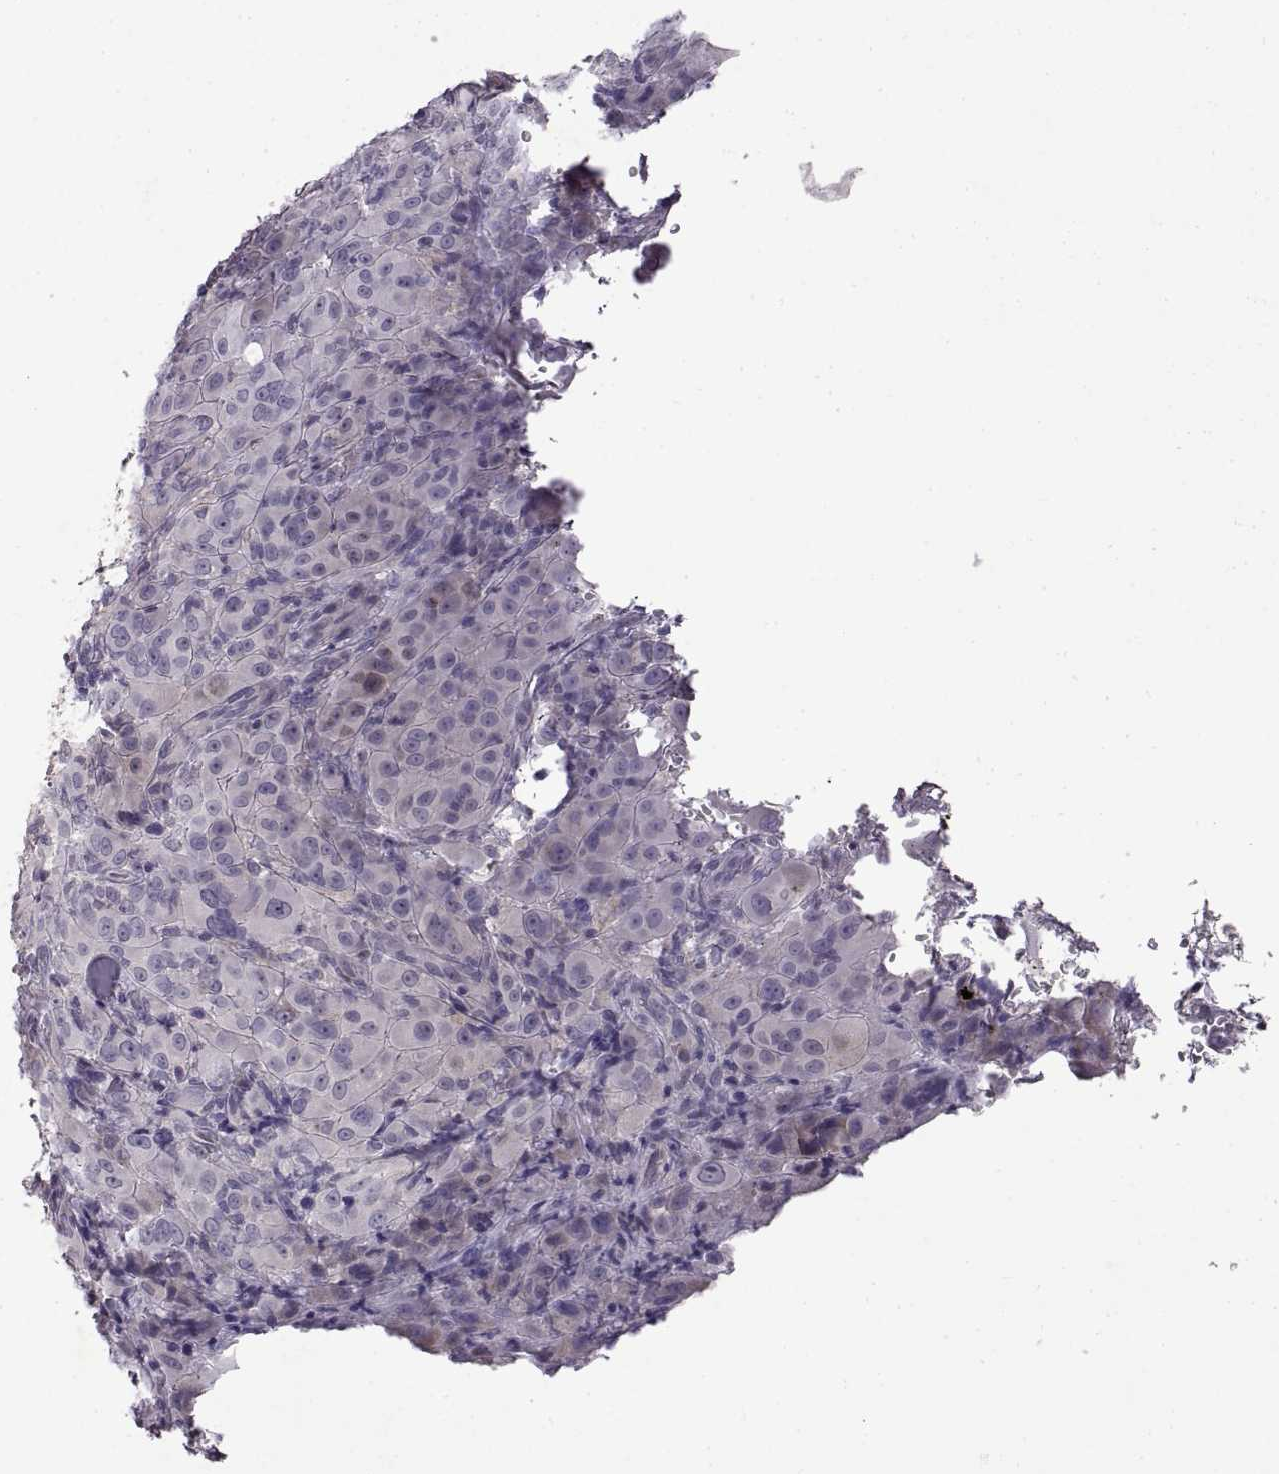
{"staining": {"intensity": "negative", "quantity": "none", "location": "none"}, "tissue": "melanoma", "cell_type": "Tumor cells", "image_type": "cancer", "snomed": [{"axis": "morphology", "description": "Malignant melanoma, NOS"}, {"axis": "topography", "description": "Skin"}], "caption": "This micrograph is of melanoma stained with immunohistochemistry to label a protein in brown with the nuclei are counter-stained blue. There is no expression in tumor cells.", "gene": "DEFB136", "patient": {"sex": "female", "age": 87}}